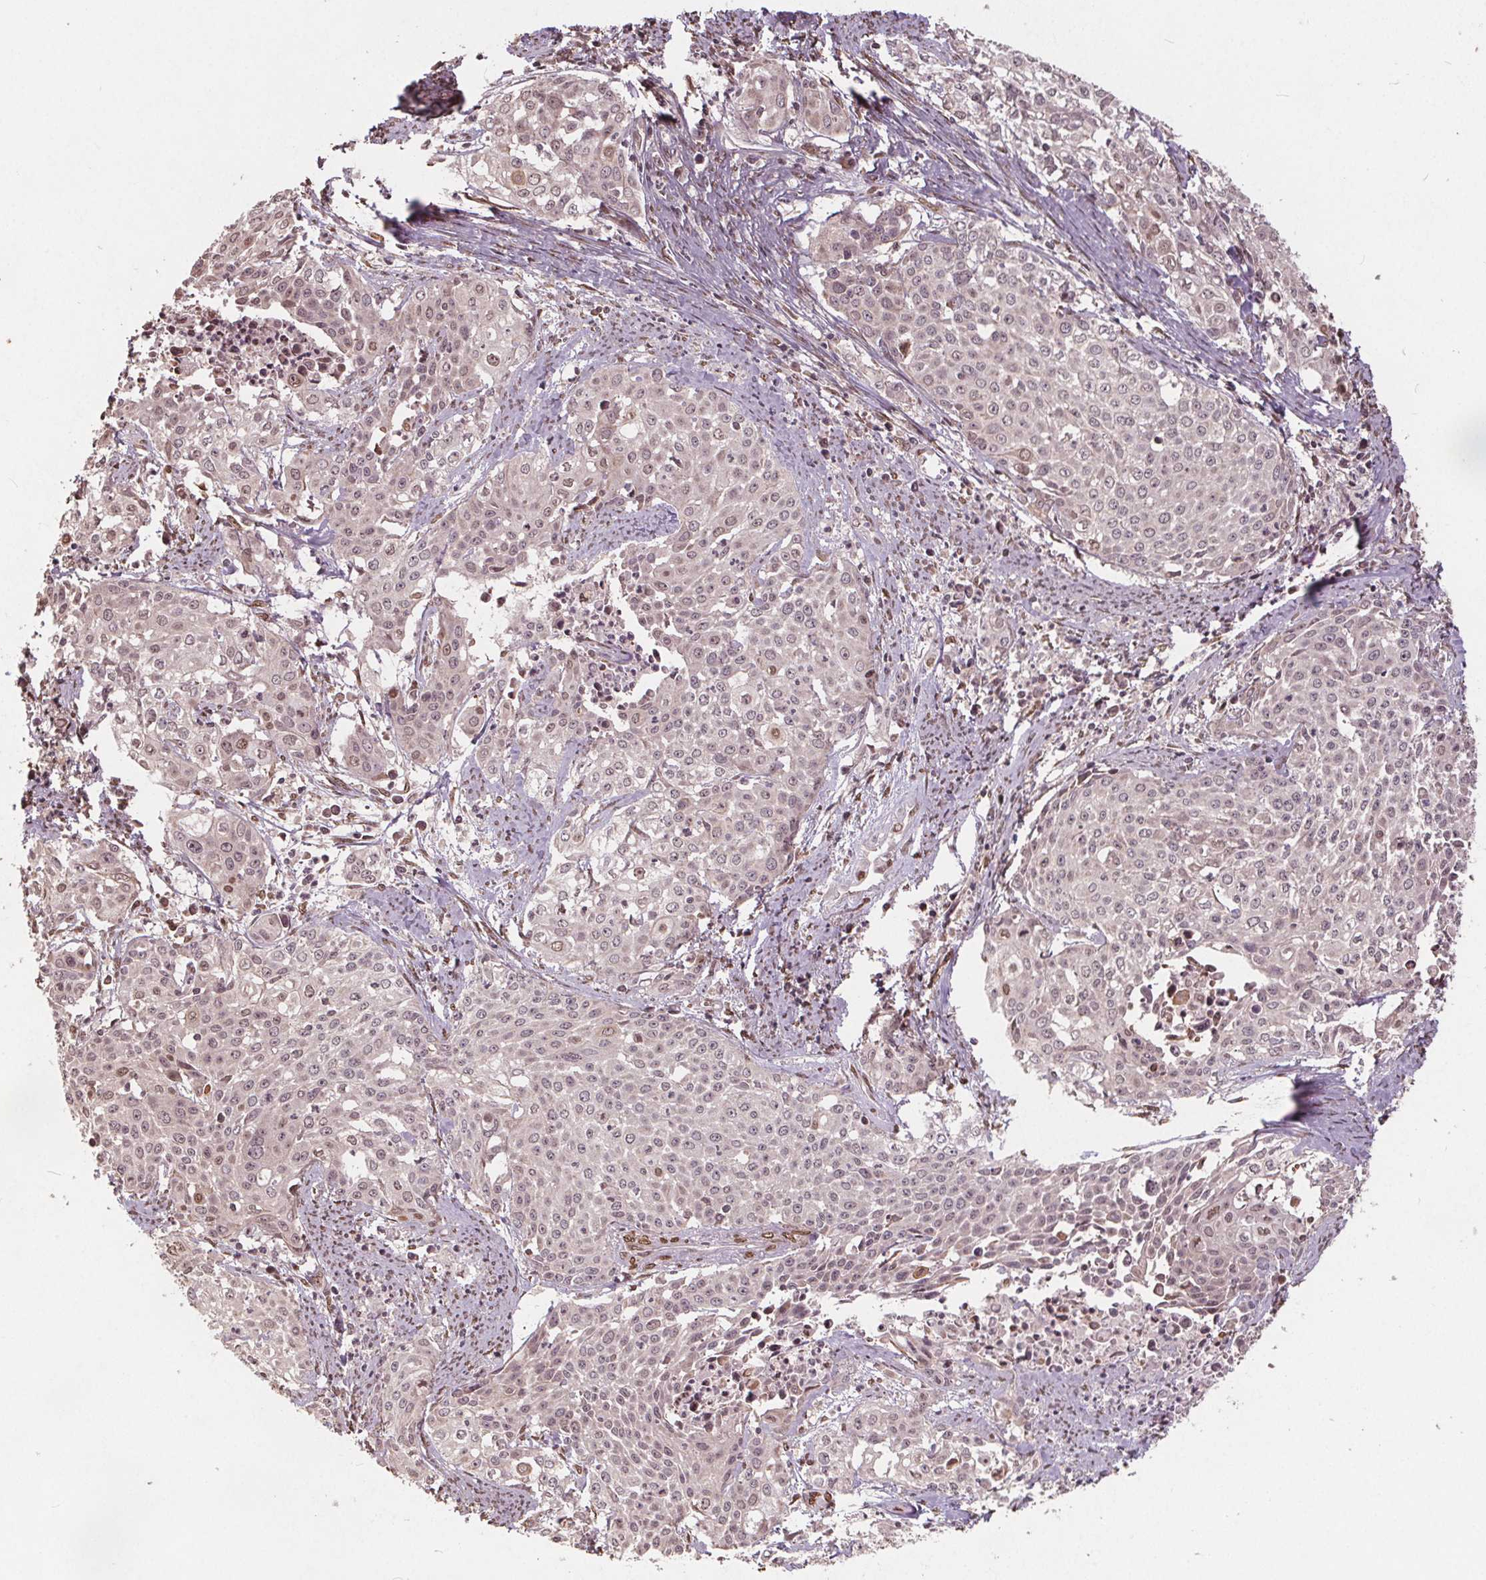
{"staining": {"intensity": "weak", "quantity": "<25%", "location": "nuclear"}, "tissue": "cervical cancer", "cell_type": "Tumor cells", "image_type": "cancer", "snomed": [{"axis": "morphology", "description": "Squamous cell carcinoma, NOS"}, {"axis": "topography", "description": "Cervix"}], "caption": "High magnification brightfield microscopy of cervical squamous cell carcinoma stained with DAB (brown) and counterstained with hematoxylin (blue): tumor cells show no significant staining.", "gene": "HIF1AN", "patient": {"sex": "female", "age": 39}}